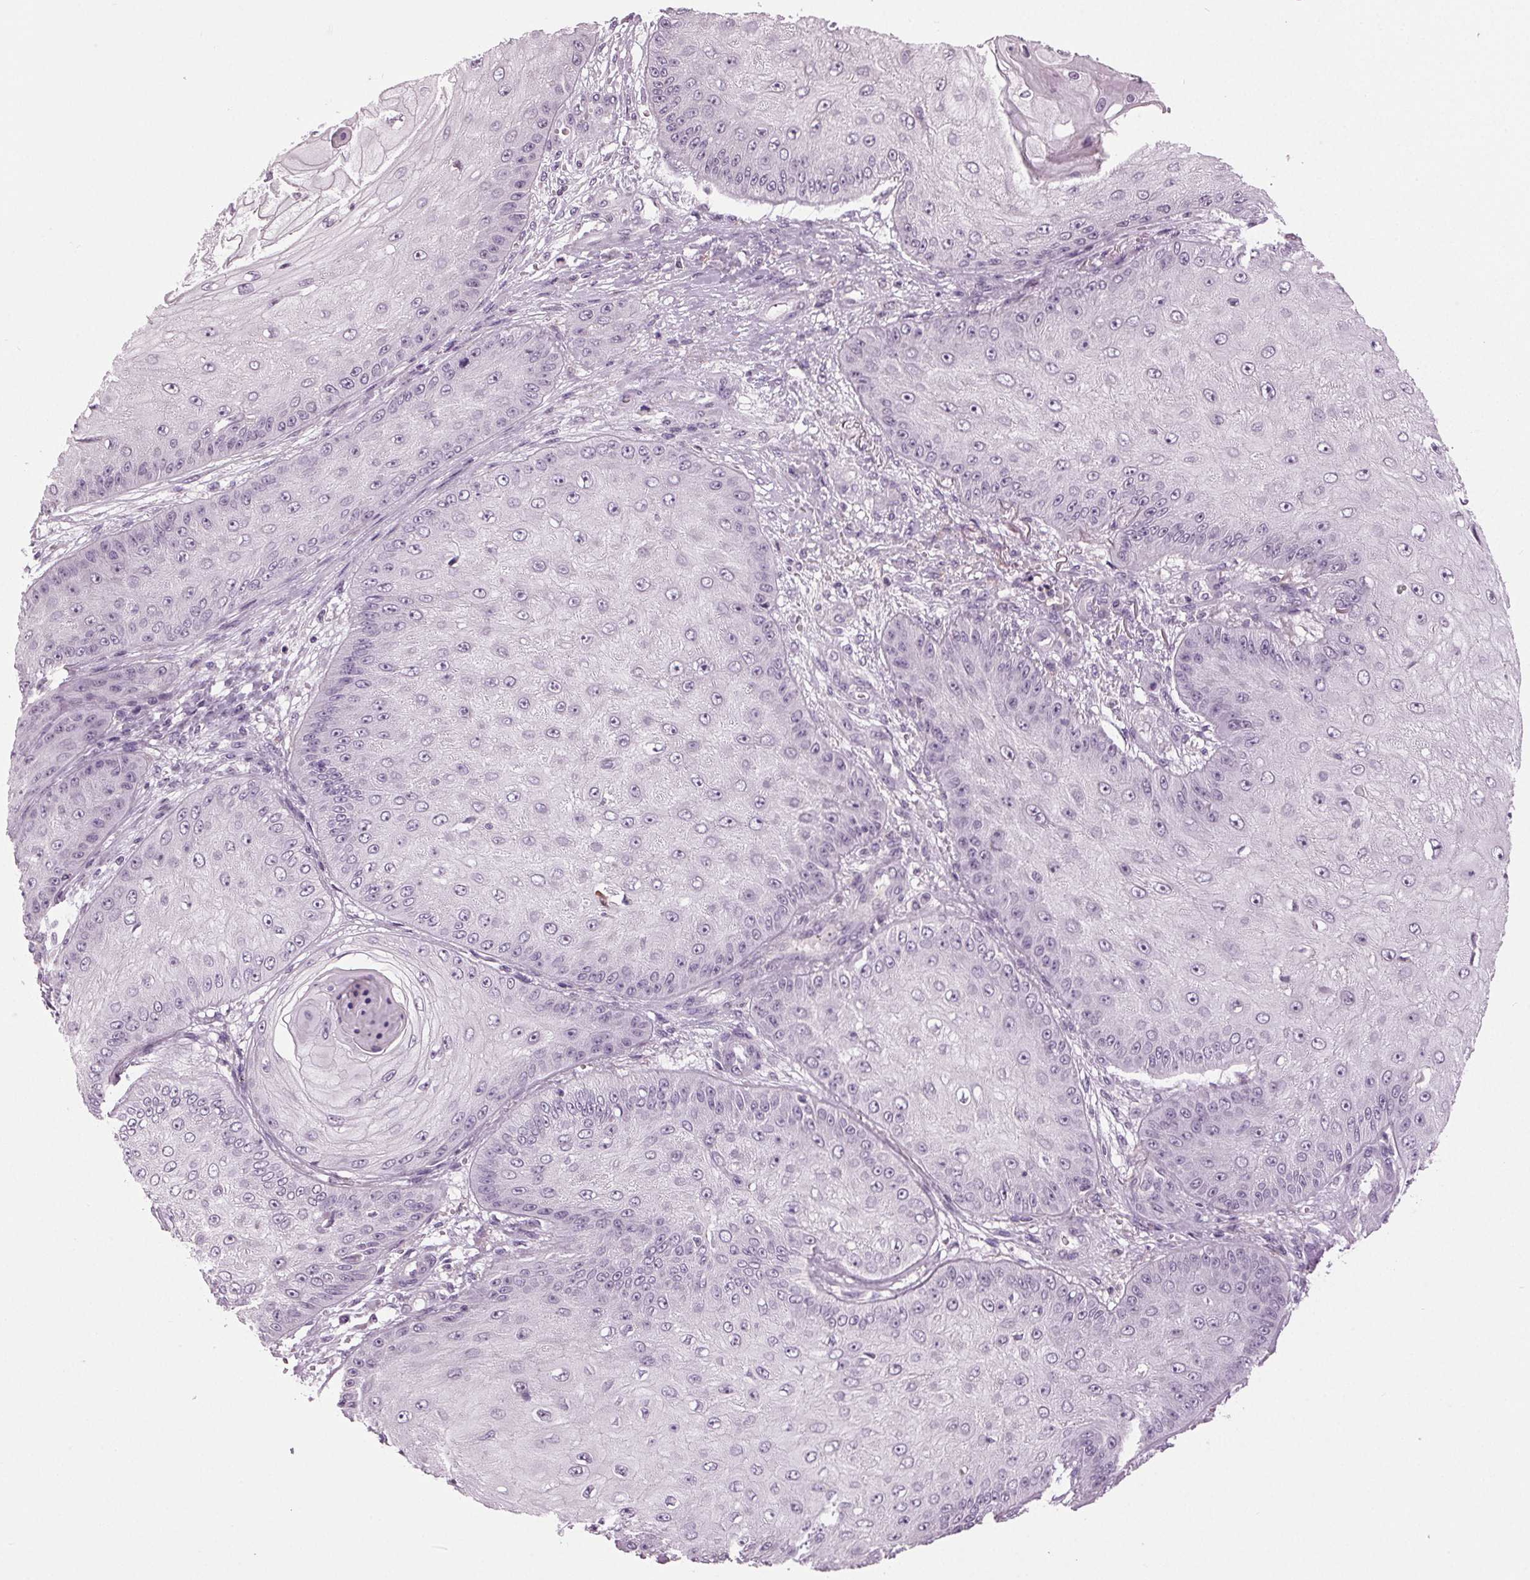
{"staining": {"intensity": "negative", "quantity": "none", "location": "none"}, "tissue": "skin cancer", "cell_type": "Tumor cells", "image_type": "cancer", "snomed": [{"axis": "morphology", "description": "Squamous cell carcinoma, NOS"}, {"axis": "topography", "description": "Skin"}], "caption": "Image shows no protein staining in tumor cells of skin cancer tissue.", "gene": "DNAH12", "patient": {"sex": "male", "age": 70}}